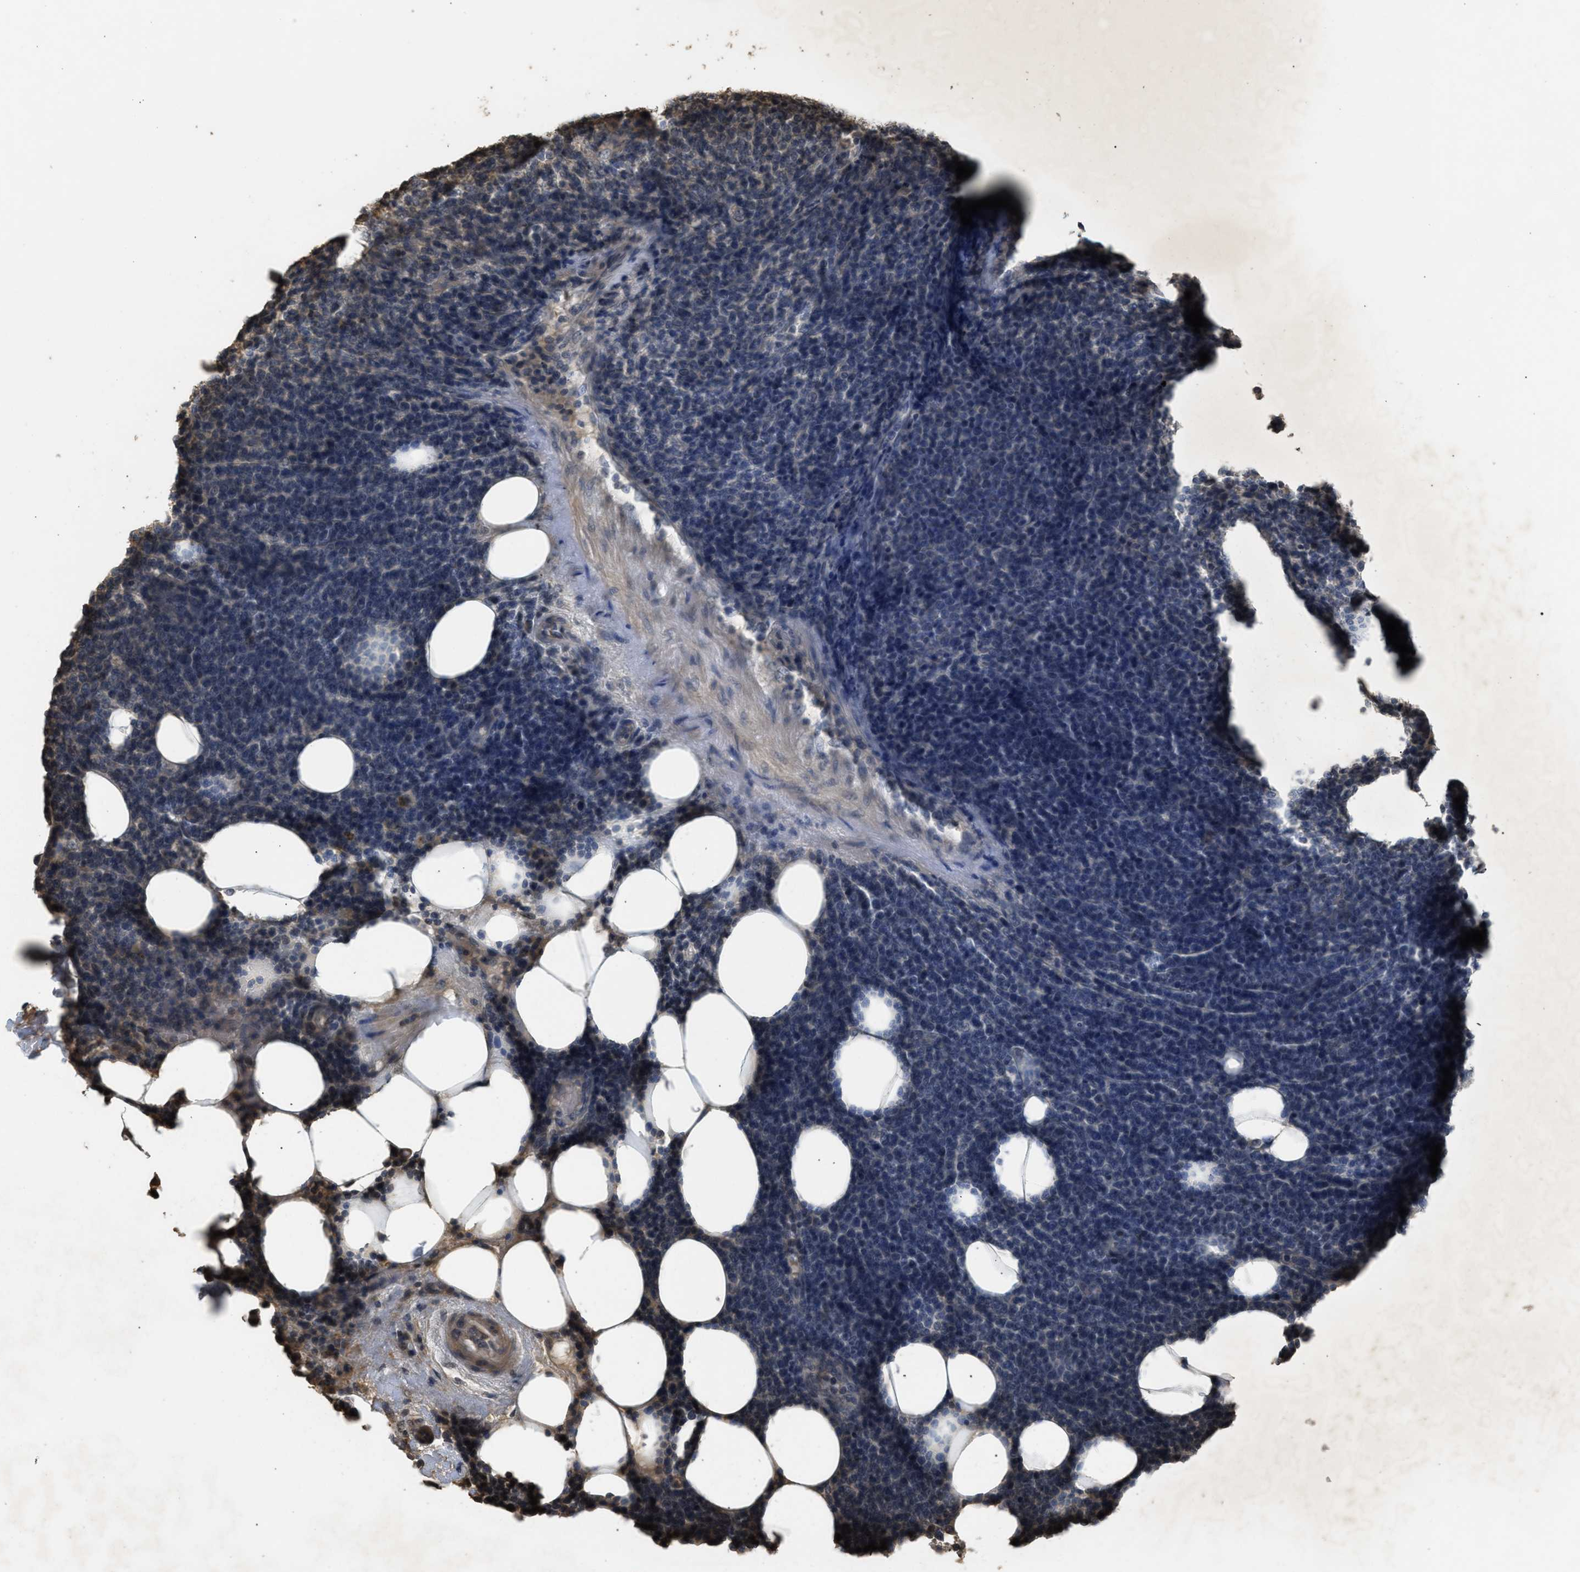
{"staining": {"intensity": "negative", "quantity": "none", "location": "none"}, "tissue": "lymphoma", "cell_type": "Tumor cells", "image_type": "cancer", "snomed": [{"axis": "morphology", "description": "Malignant lymphoma, non-Hodgkin's type, High grade"}, {"axis": "topography", "description": "Lymph node"}], "caption": "Malignant lymphoma, non-Hodgkin's type (high-grade) stained for a protein using immunohistochemistry displays no staining tumor cells.", "gene": "ARHGDIA", "patient": {"sex": "male", "age": 61}}